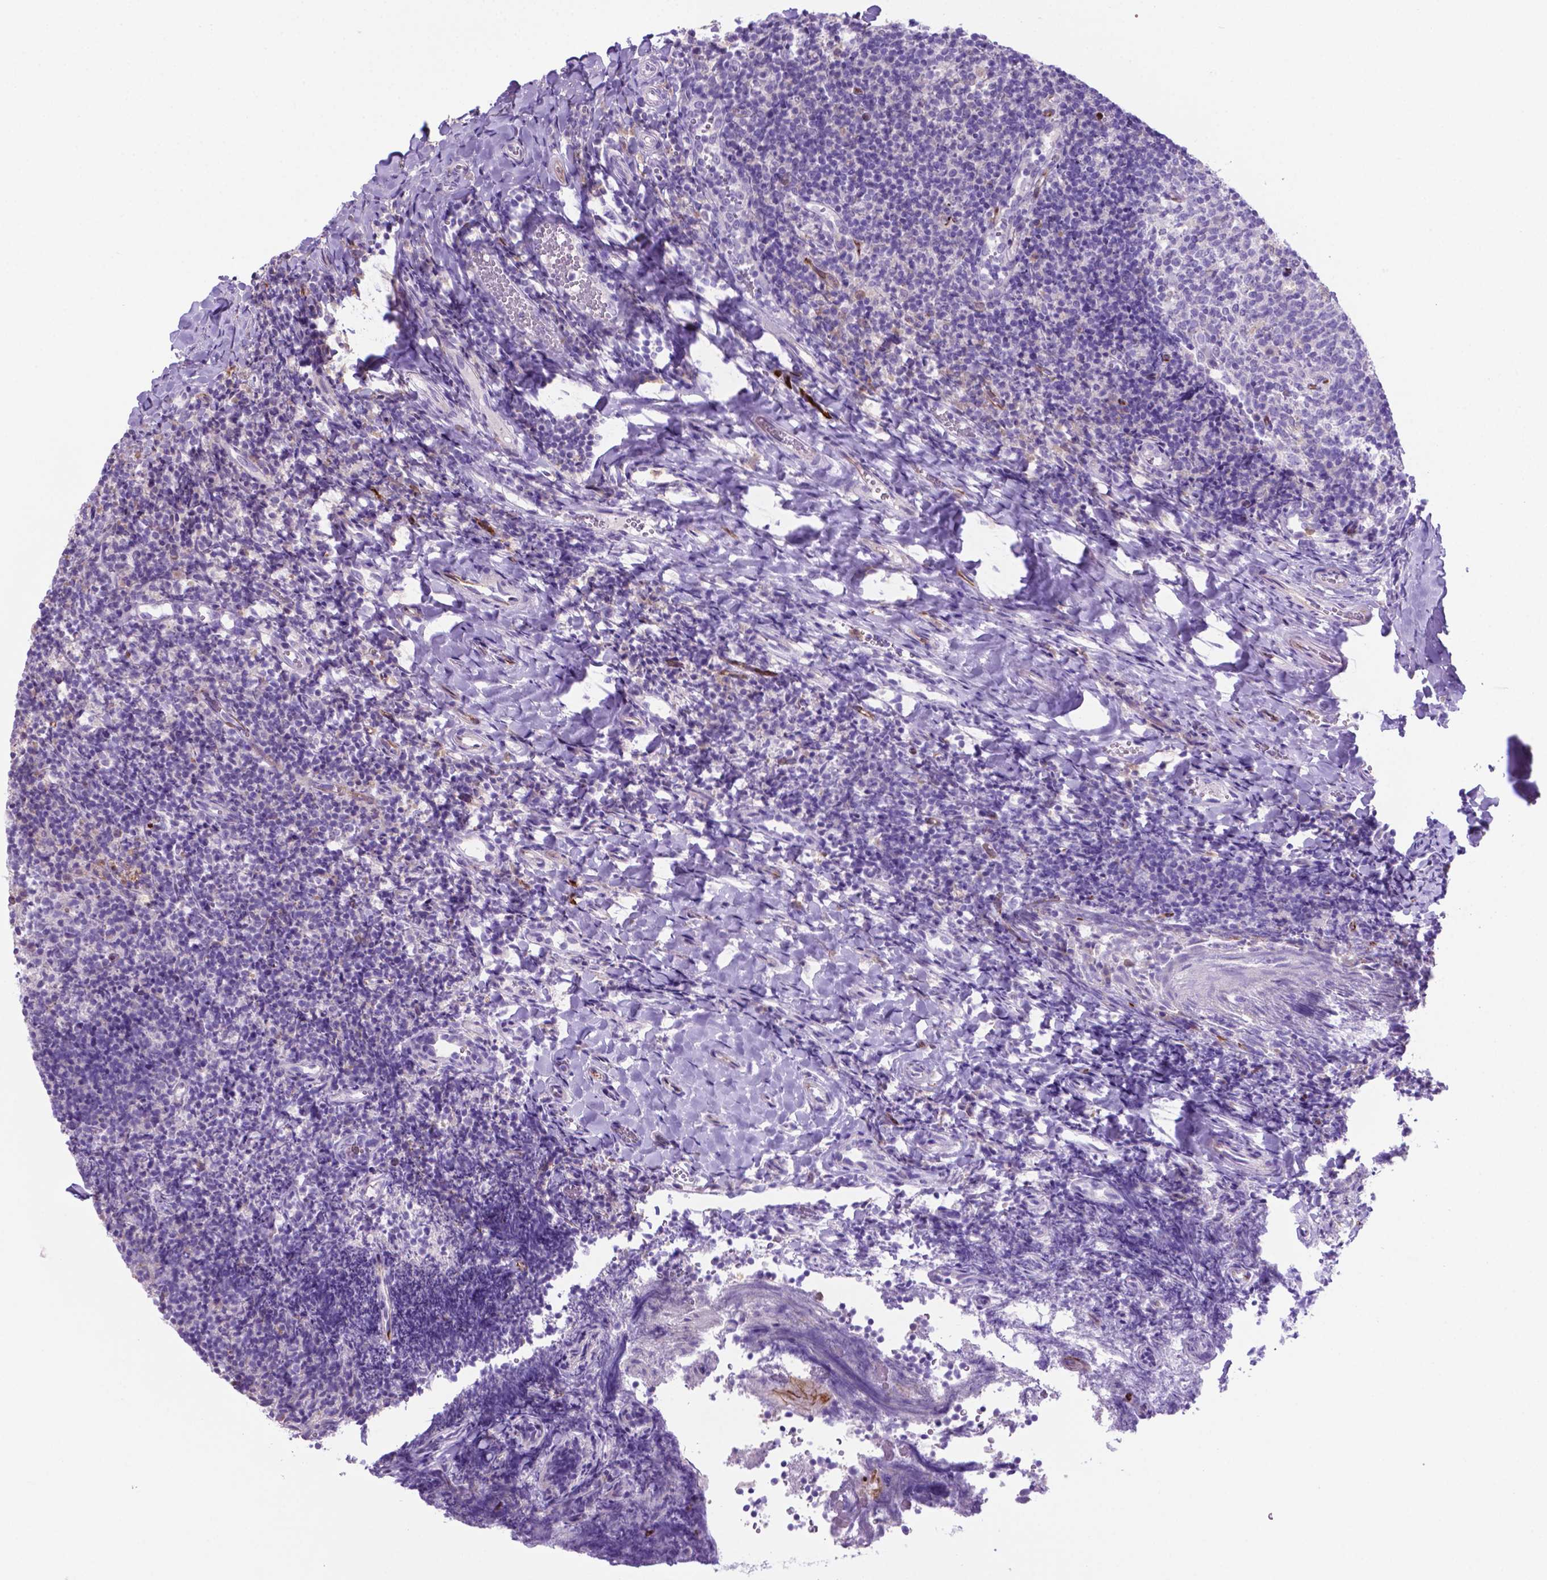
{"staining": {"intensity": "negative", "quantity": "none", "location": "none"}, "tissue": "tonsil", "cell_type": "Germinal center cells", "image_type": "normal", "snomed": [{"axis": "morphology", "description": "Normal tissue, NOS"}, {"axis": "topography", "description": "Tonsil"}], "caption": "Immunohistochemical staining of normal human tonsil shows no significant positivity in germinal center cells. (DAB (3,3'-diaminobenzidine) IHC, high magnification).", "gene": "LZTR1", "patient": {"sex": "female", "age": 10}}